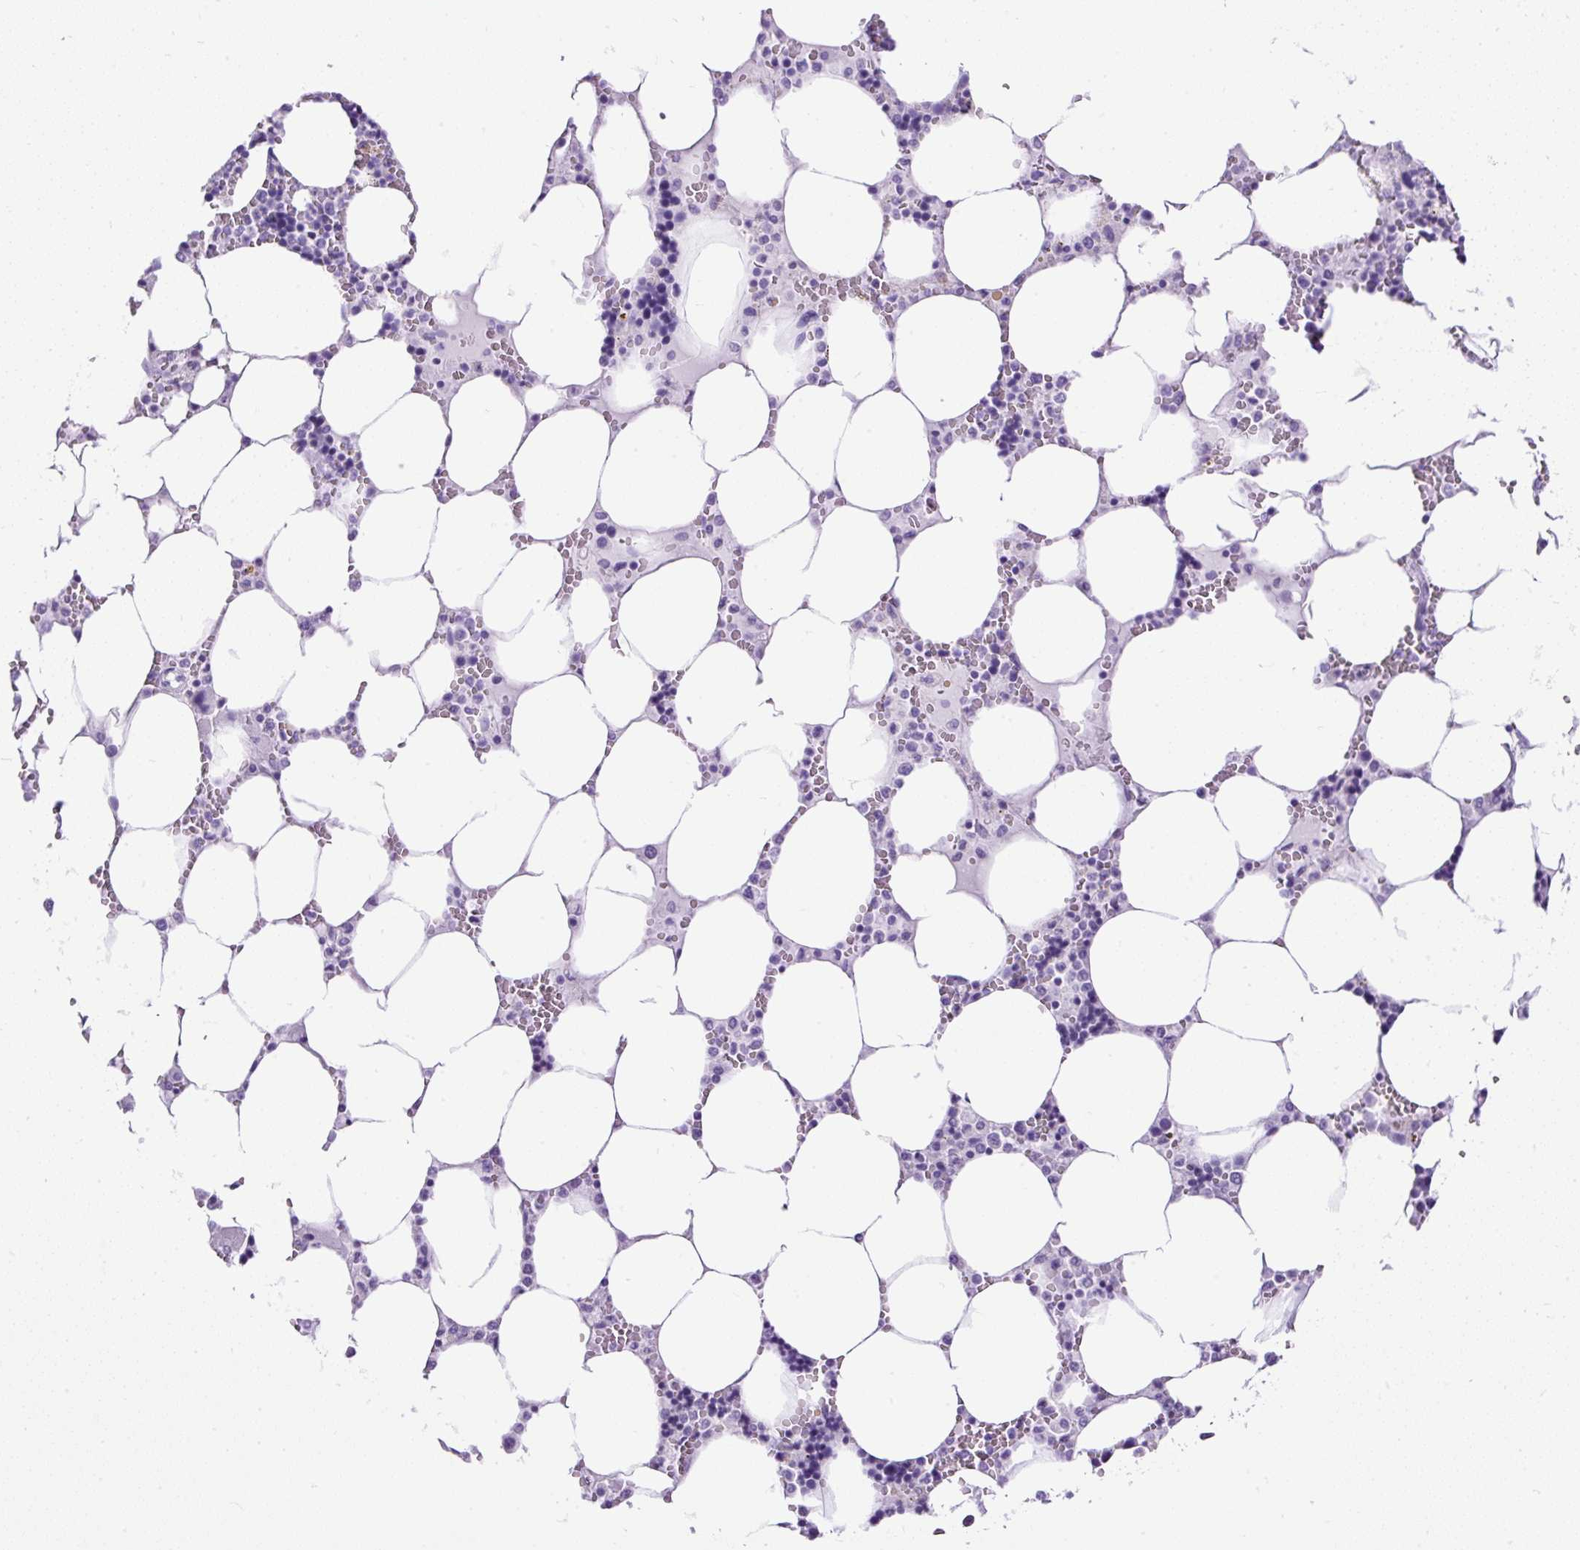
{"staining": {"intensity": "negative", "quantity": "none", "location": "none"}, "tissue": "bone marrow", "cell_type": "Hematopoietic cells", "image_type": "normal", "snomed": [{"axis": "morphology", "description": "Normal tissue, NOS"}, {"axis": "topography", "description": "Bone marrow"}], "caption": "Immunohistochemistry (IHC) micrograph of normal bone marrow: bone marrow stained with DAB demonstrates no significant protein staining in hematopoietic cells. Nuclei are stained in blue.", "gene": "PDIA2", "patient": {"sex": "male", "age": 64}}